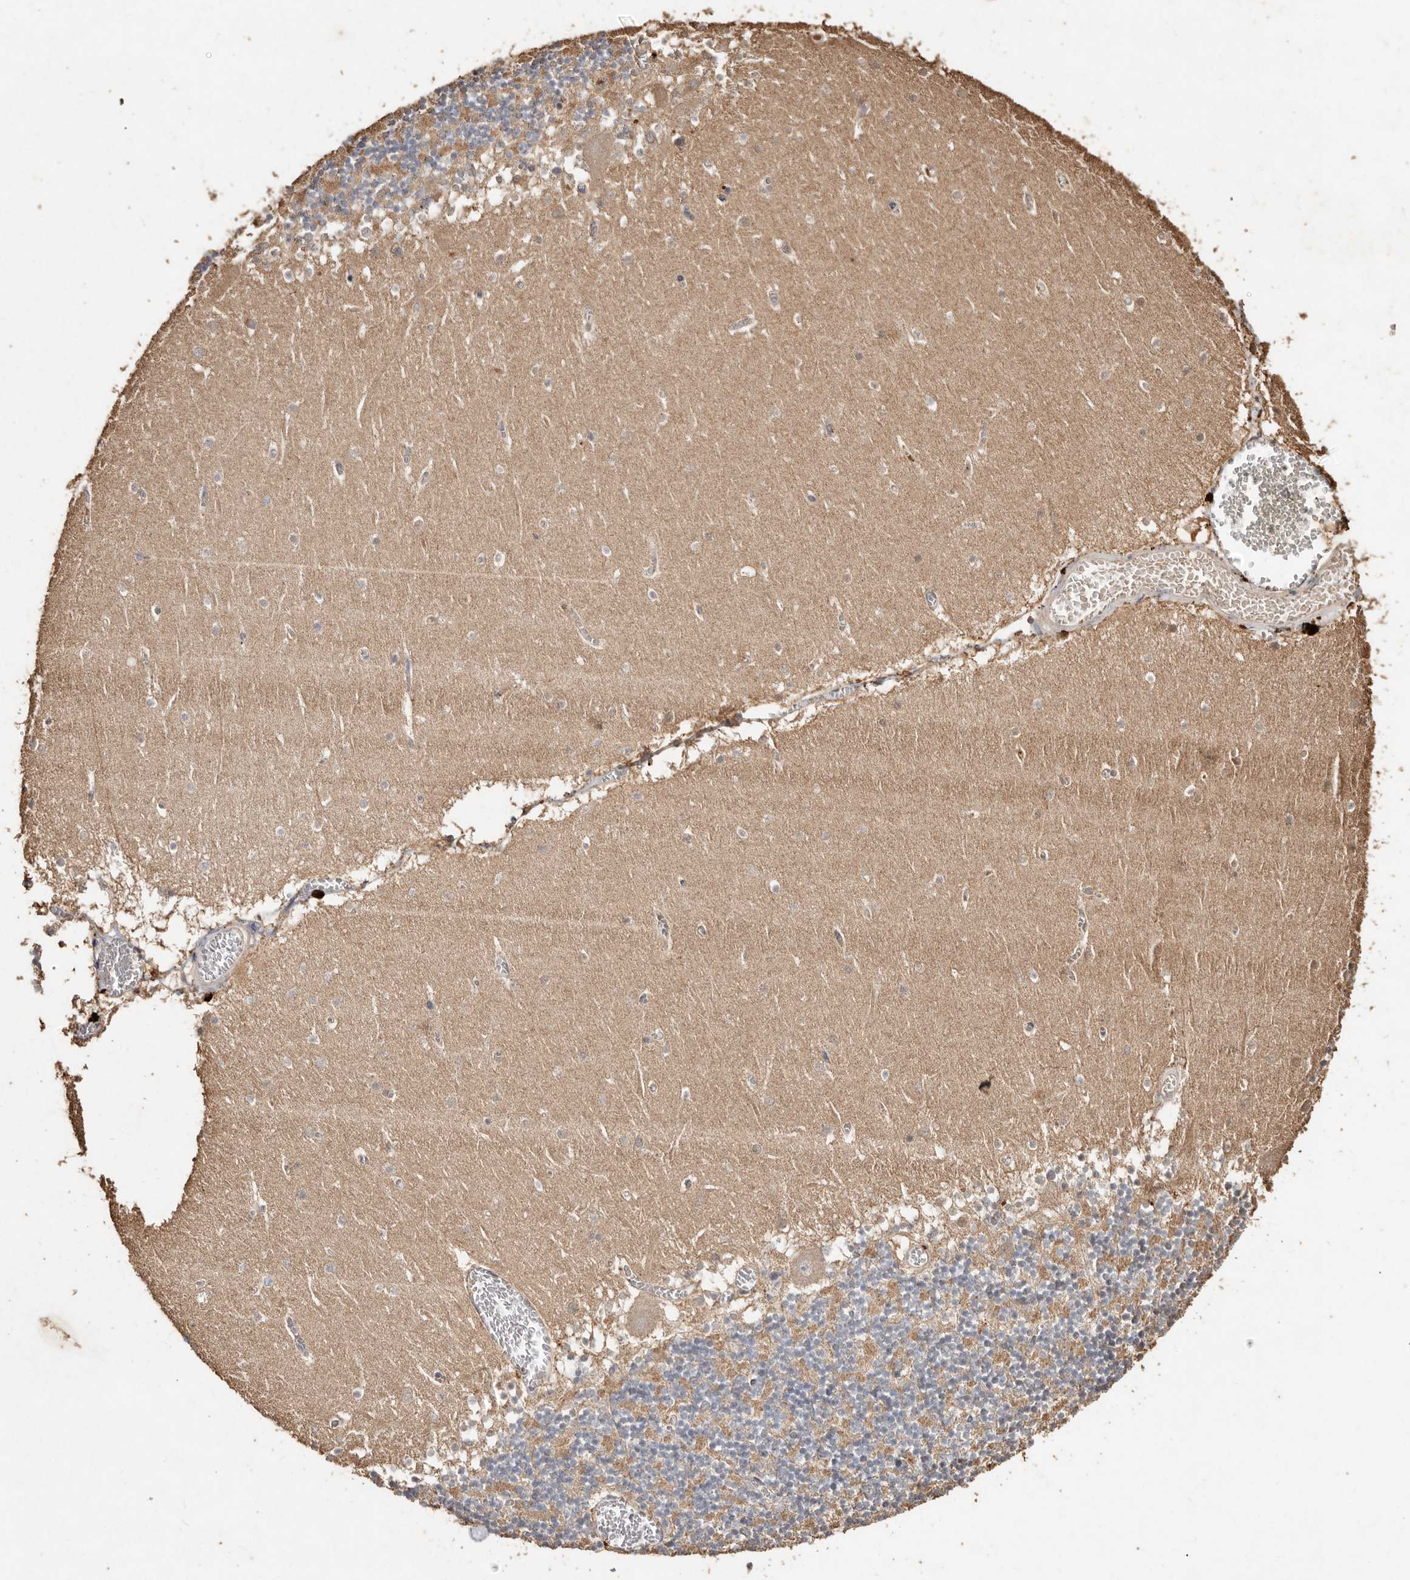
{"staining": {"intensity": "moderate", "quantity": "25%-75%", "location": "cytoplasmic/membranous"}, "tissue": "cerebellum", "cell_type": "Cells in granular layer", "image_type": "normal", "snomed": [{"axis": "morphology", "description": "Normal tissue, NOS"}, {"axis": "topography", "description": "Cerebellum"}], "caption": "Immunohistochemistry (DAB) staining of benign cerebellum shows moderate cytoplasmic/membranous protein positivity in about 25%-75% of cells in granular layer. The protein of interest is shown in brown color, while the nuclei are stained blue.", "gene": "FARS2", "patient": {"sex": "female", "age": 28}}